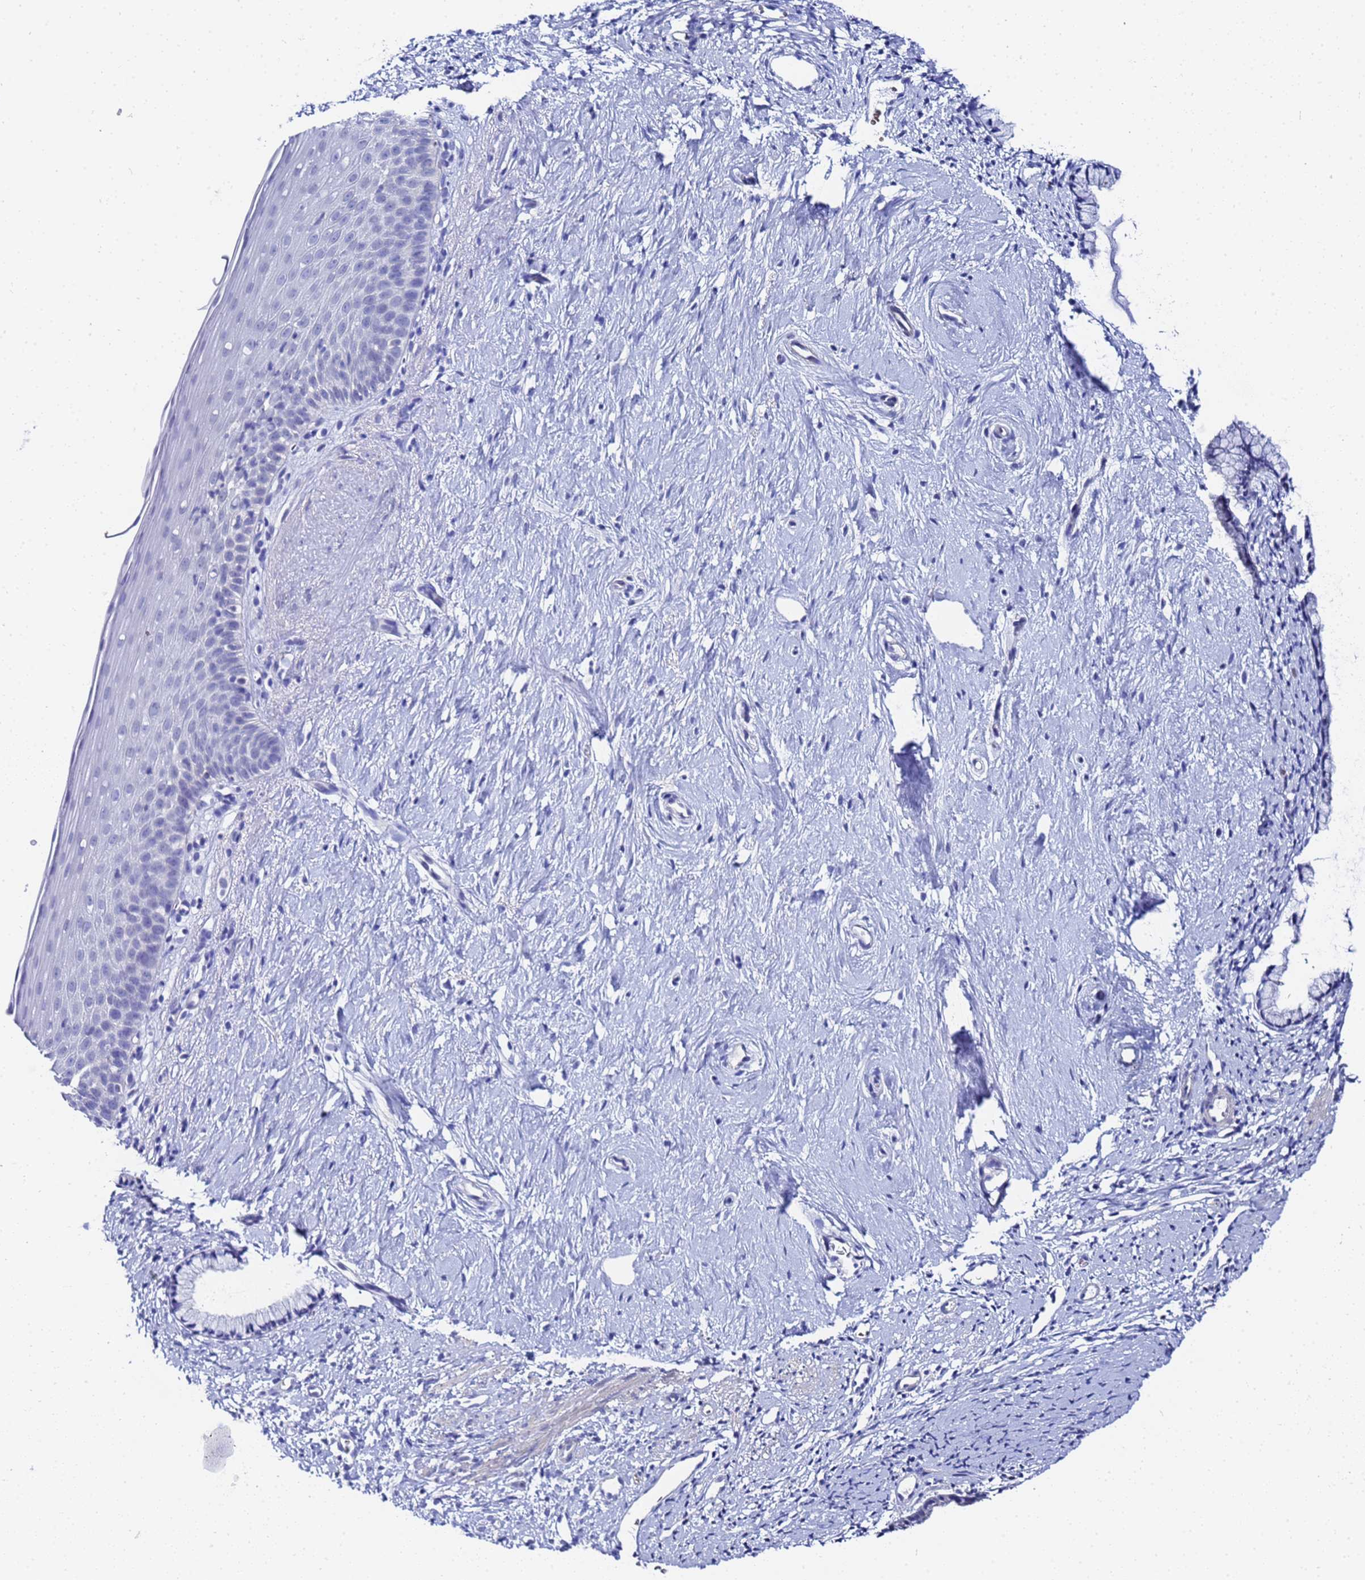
{"staining": {"intensity": "negative", "quantity": "none", "location": "none"}, "tissue": "cervix", "cell_type": "Glandular cells", "image_type": "normal", "snomed": [{"axis": "morphology", "description": "Normal tissue, NOS"}, {"axis": "topography", "description": "Cervix"}], "caption": "DAB (3,3'-diaminobenzidine) immunohistochemical staining of normal human cervix displays no significant expression in glandular cells.", "gene": "ZNF26", "patient": {"sex": "female", "age": 57}}